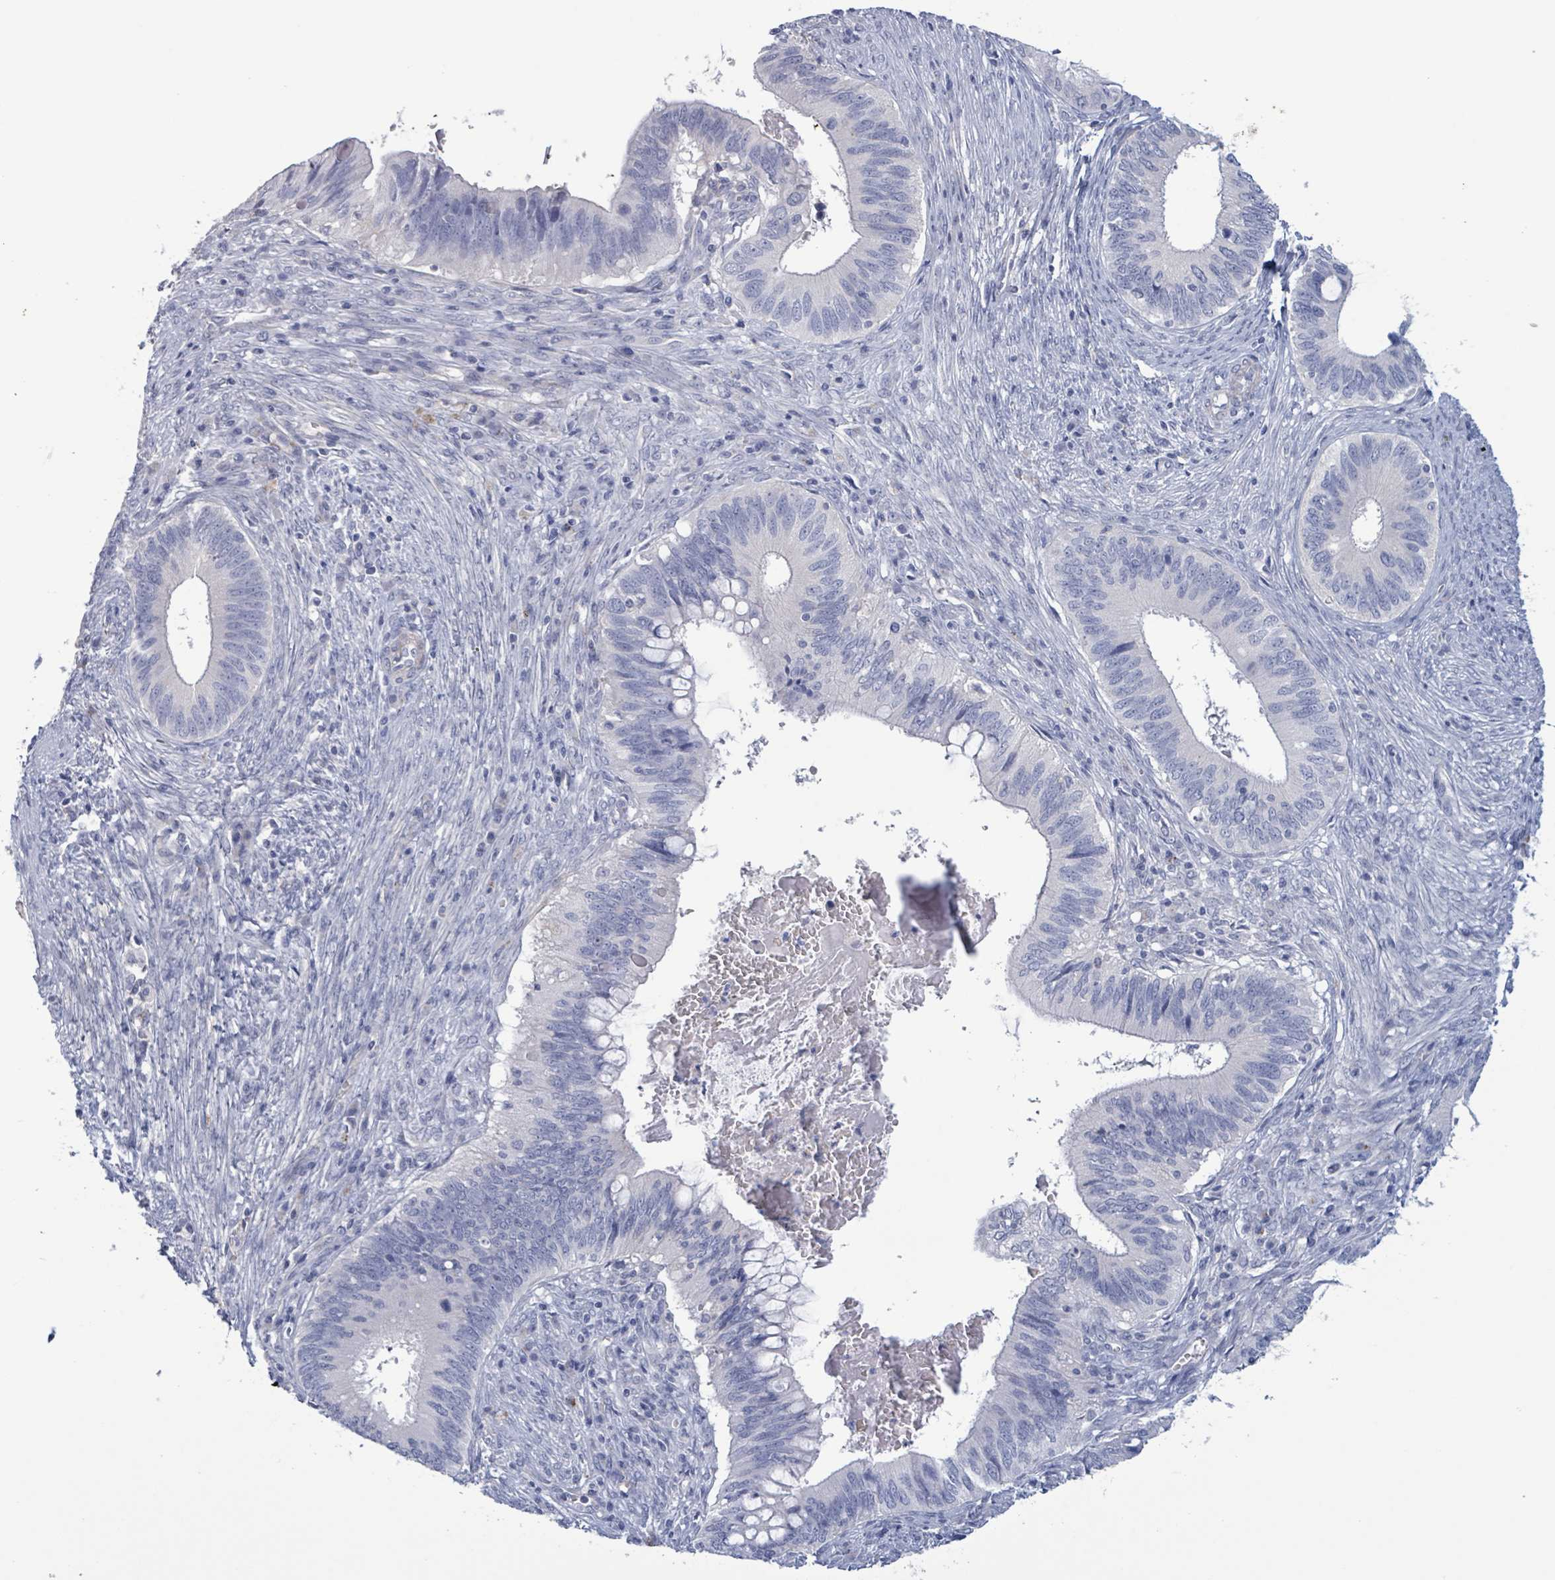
{"staining": {"intensity": "negative", "quantity": "none", "location": "none"}, "tissue": "cervical cancer", "cell_type": "Tumor cells", "image_type": "cancer", "snomed": [{"axis": "morphology", "description": "Adenocarcinoma, NOS"}, {"axis": "topography", "description": "Cervix"}], "caption": "IHC of cervical cancer (adenocarcinoma) reveals no positivity in tumor cells. (DAB immunohistochemistry (IHC) visualized using brightfield microscopy, high magnification).", "gene": "PKLR", "patient": {"sex": "female", "age": 42}}